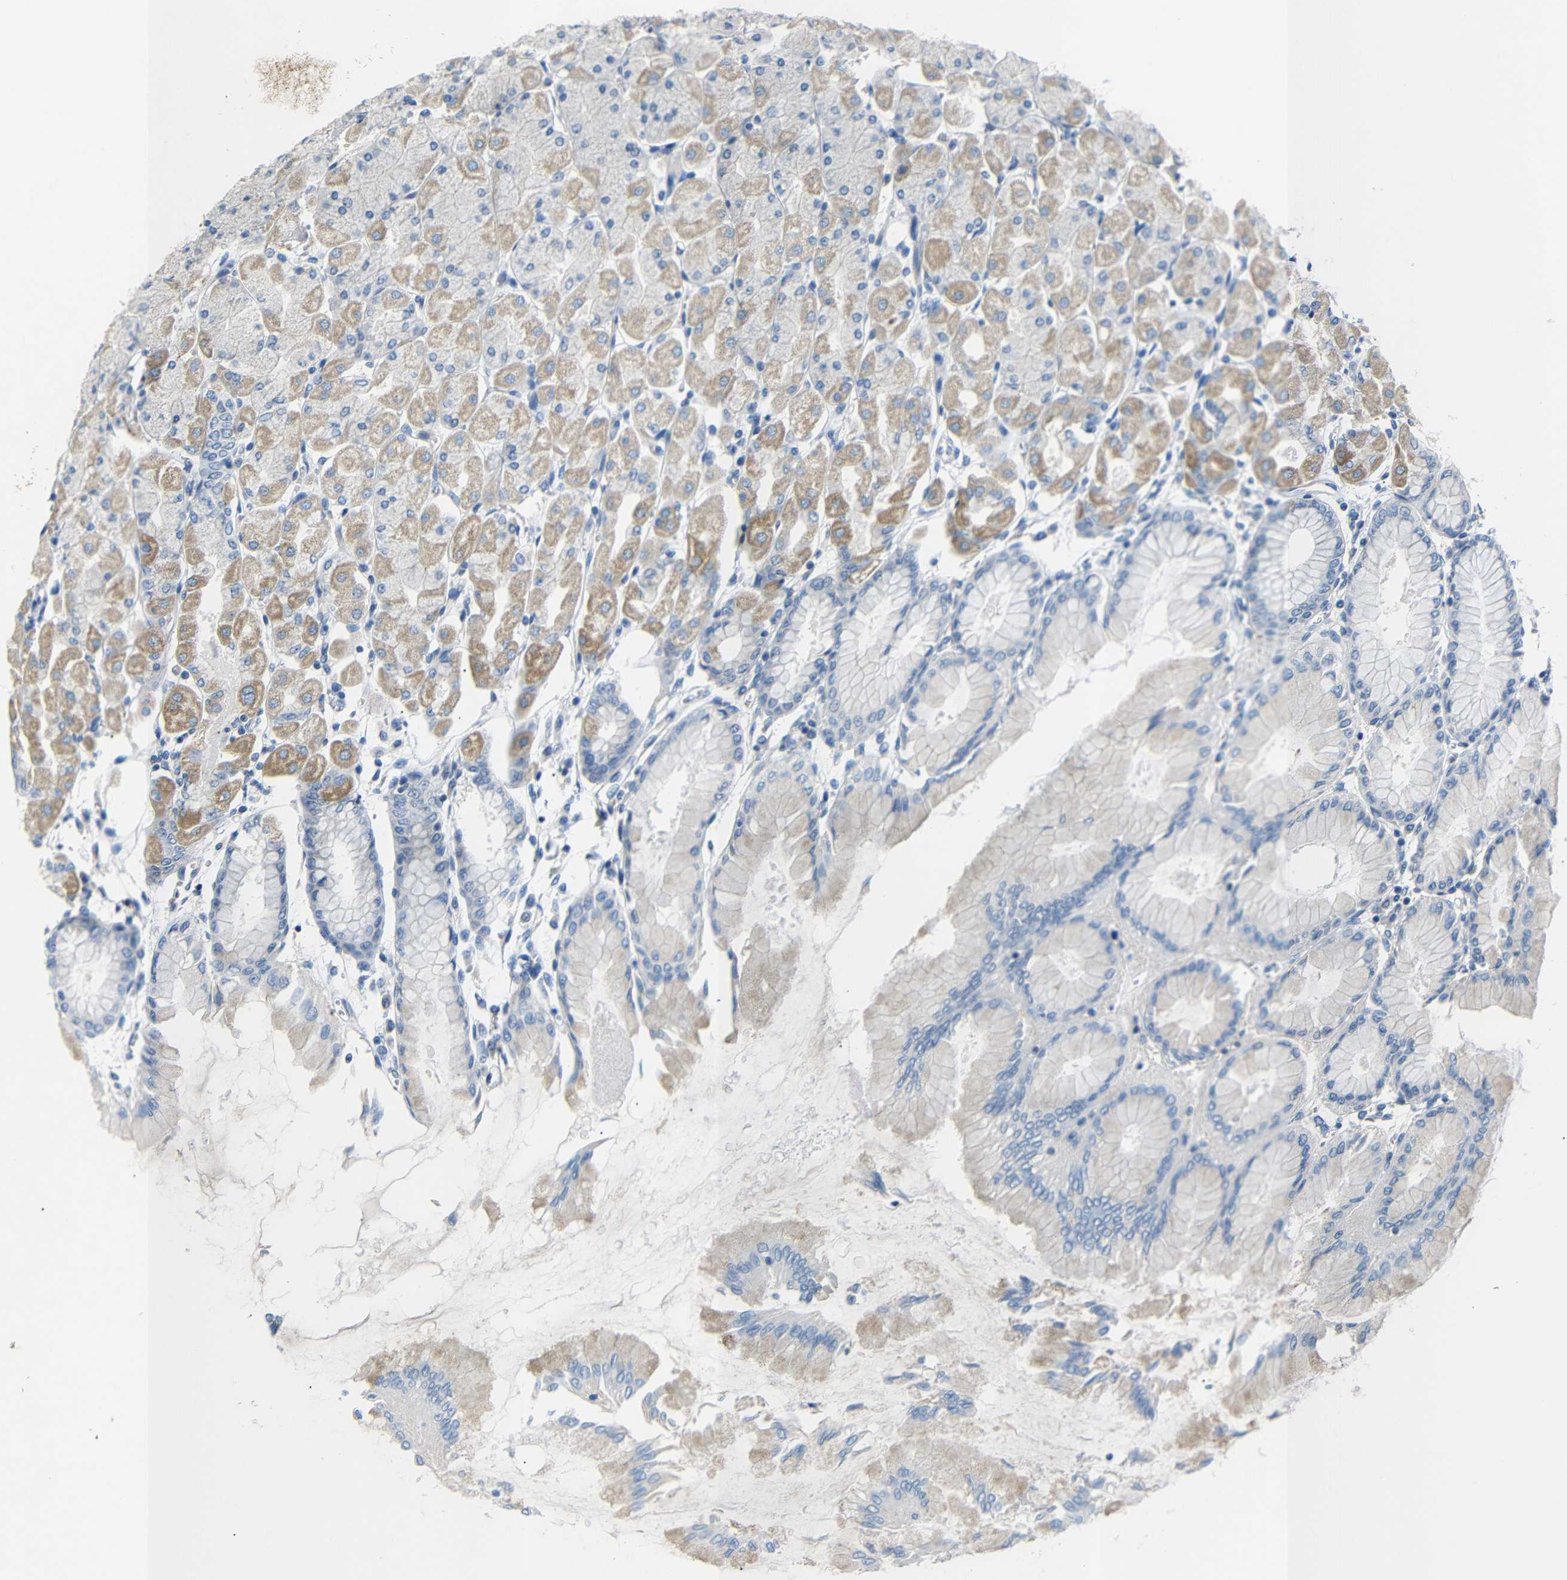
{"staining": {"intensity": "moderate", "quantity": ">75%", "location": "cytoplasmic/membranous"}, "tissue": "stomach", "cell_type": "Glandular cells", "image_type": "normal", "snomed": [{"axis": "morphology", "description": "Normal tissue, NOS"}, {"axis": "topography", "description": "Stomach, upper"}], "caption": "The micrograph reveals staining of unremarkable stomach, revealing moderate cytoplasmic/membranous protein expression (brown color) within glandular cells. (brown staining indicates protein expression, while blue staining denotes nuclei).", "gene": "DCP1A", "patient": {"sex": "female", "age": 56}}